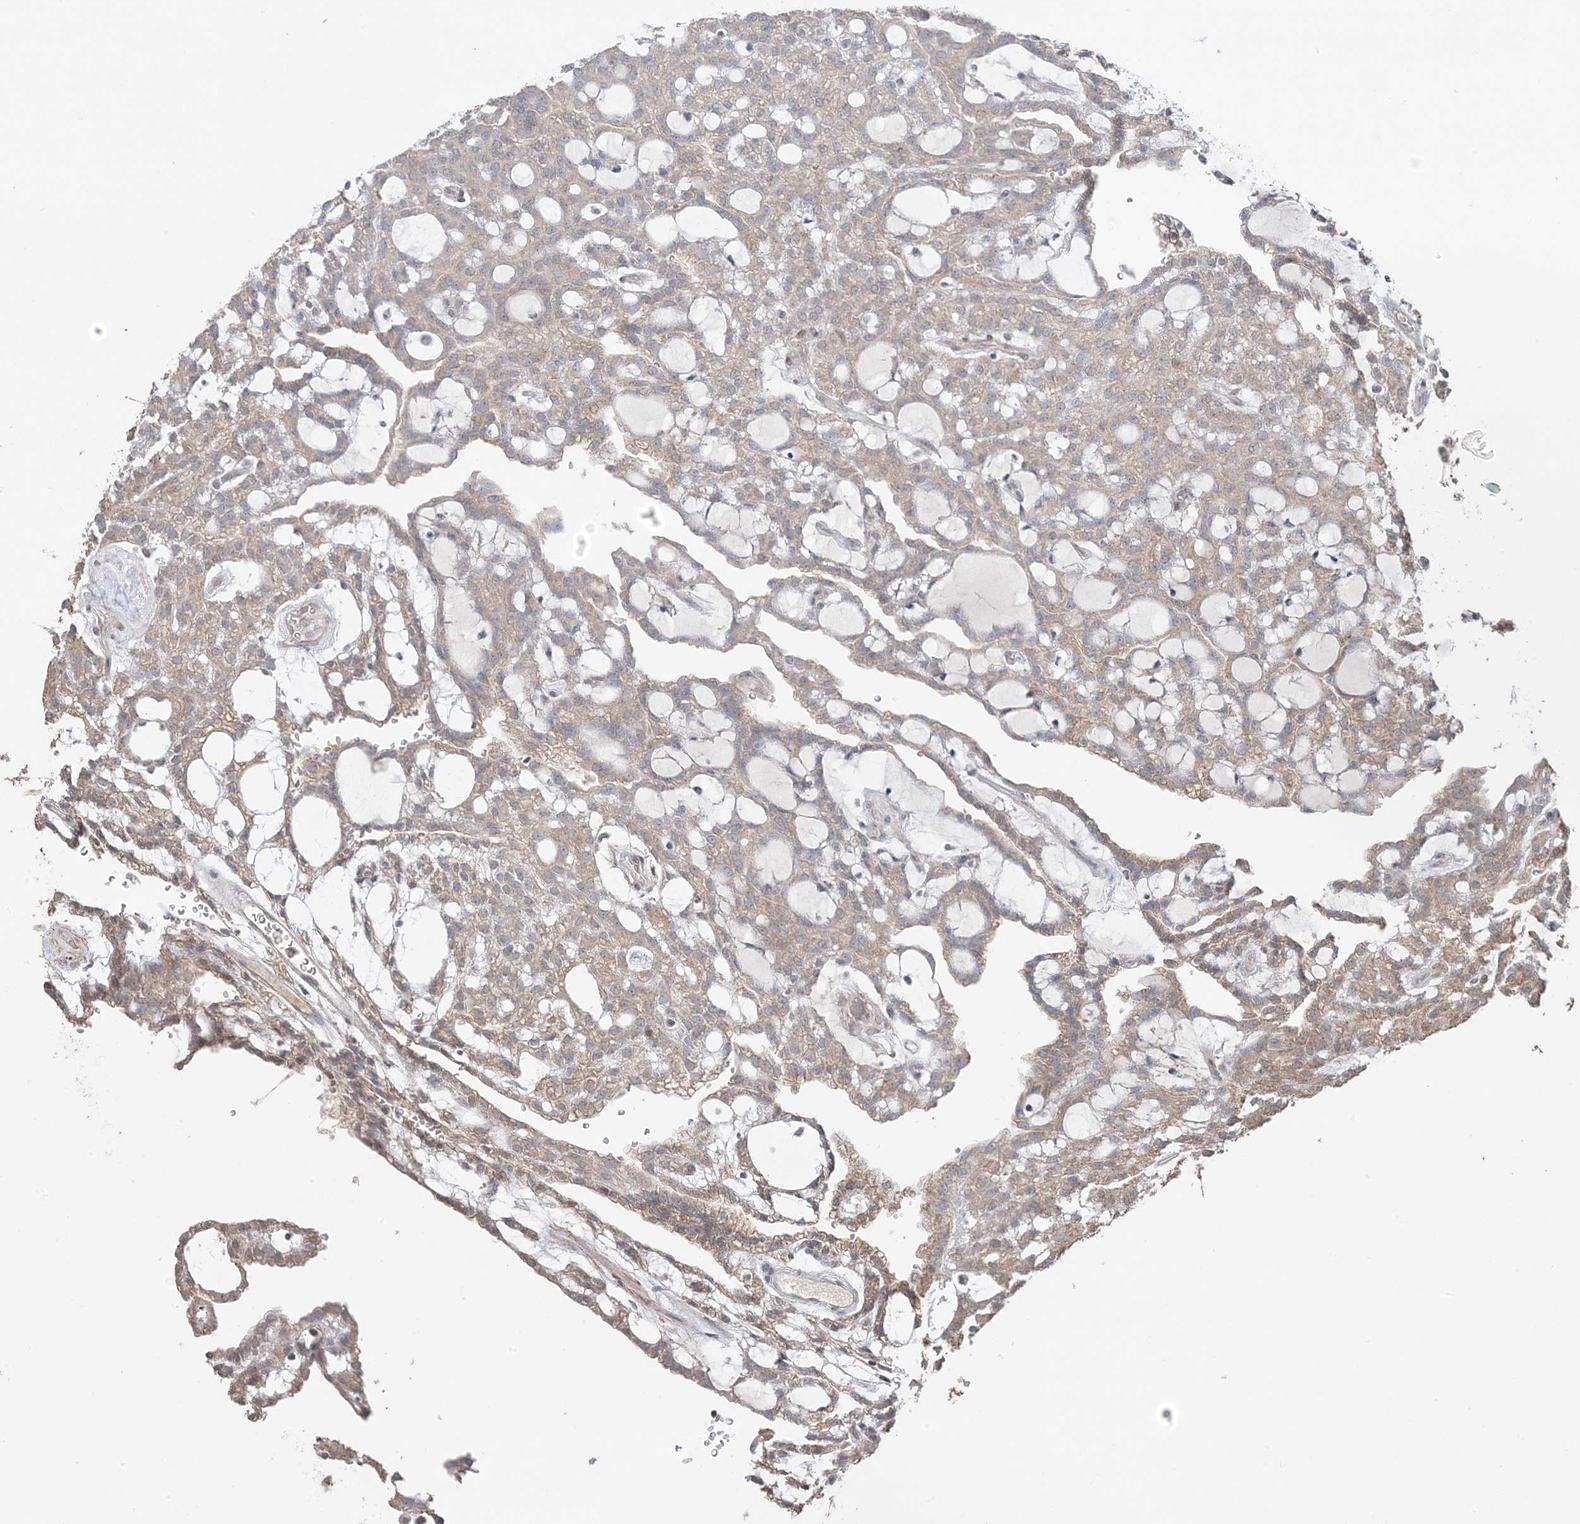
{"staining": {"intensity": "moderate", "quantity": "25%-75%", "location": "cytoplasmic/membranous"}, "tissue": "renal cancer", "cell_type": "Tumor cells", "image_type": "cancer", "snomed": [{"axis": "morphology", "description": "Adenocarcinoma, NOS"}, {"axis": "topography", "description": "Kidney"}], "caption": "Brown immunohistochemical staining in human renal cancer shows moderate cytoplasmic/membranous positivity in approximately 25%-75% of tumor cells. The protein of interest is stained brown, and the nuclei are stained in blue (DAB IHC with brightfield microscopy, high magnification).", "gene": "XRN1", "patient": {"sex": "male", "age": 63}}